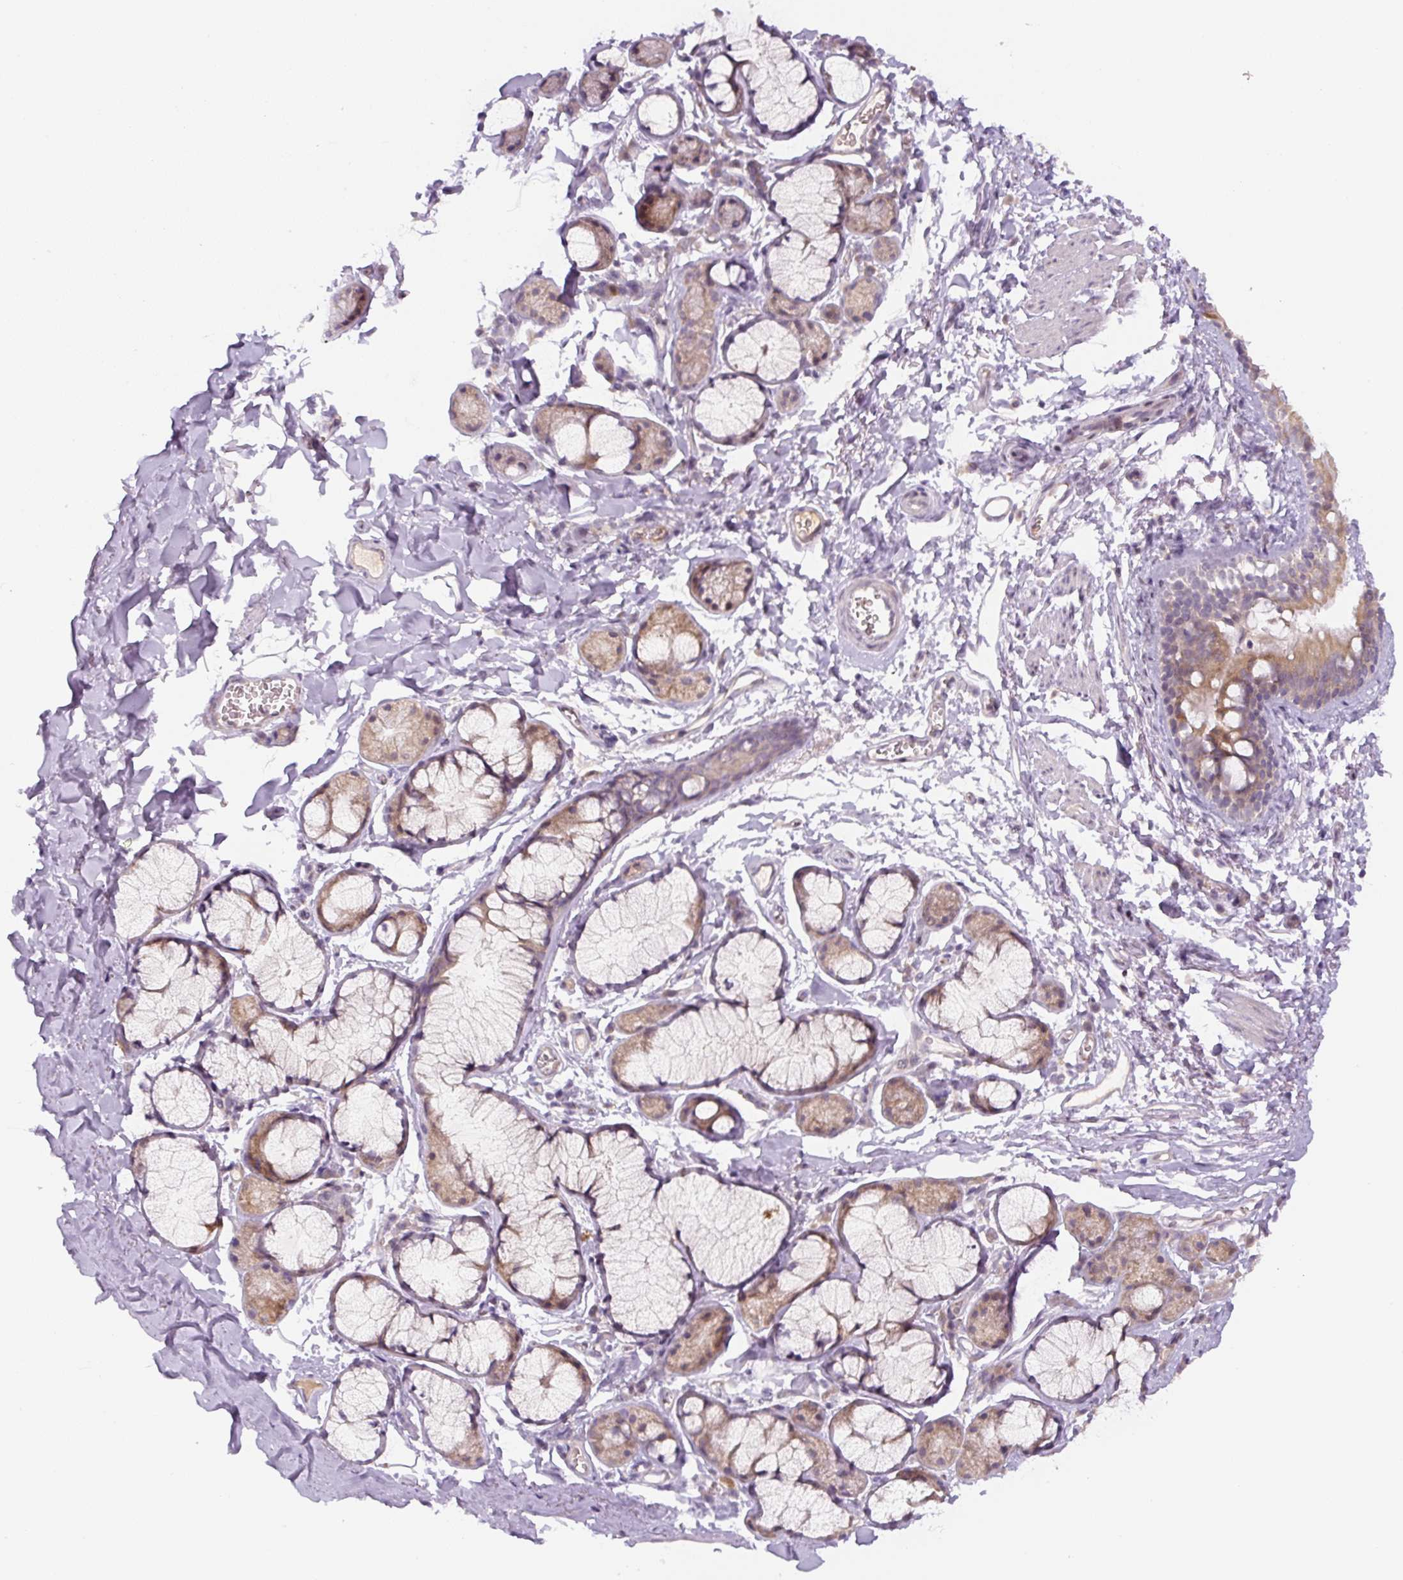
{"staining": {"intensity": "negative", "quantity": "none", "location": "none"}, "tissue": "adipose tissue", "cell_type": "Adipocytes", "image_type": "normal", "snomed": [{"axis": "morphology", "description": "Normal tissue, NOS"}, {"axis": "topography", "description": "Cartilage tissue"}, {"axis": "topography", "description": "Bronchus"}, {"axis": "topography", "description": "Peripheral nerve tissue"}], "caption": "DAB (3,3'-diaminobenzidine) immunohistochemical staining of unremarkable adipose tissue reveals no significant expression in adipocytes.", "gene": "YIF1B", "patient": {"sex": "female", "age": 59}}